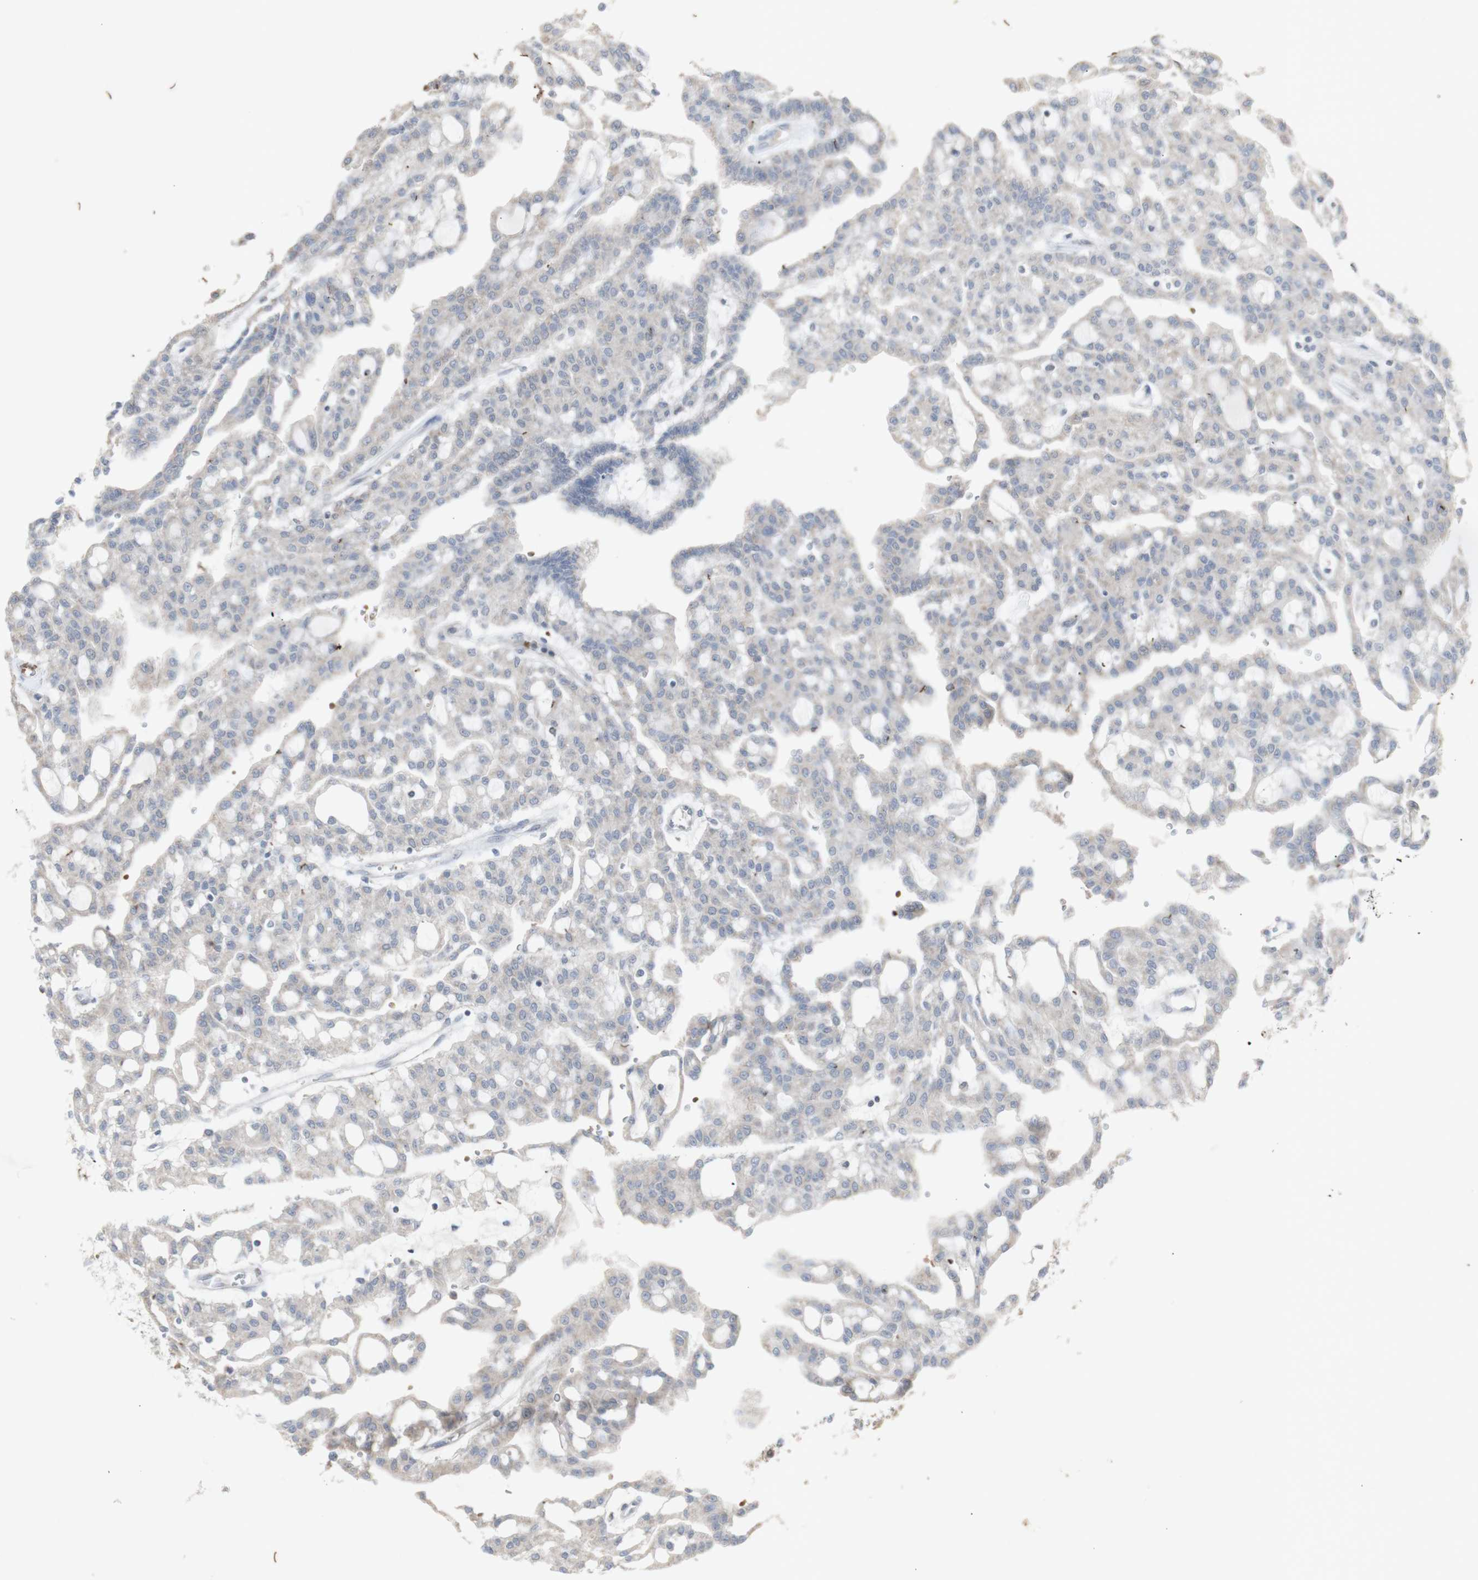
{"staining": {"intensity": "weak", "quantity": ">75%", "location": "cytoplasmic/membranous"}, "tissue": "renal cancer", "cell_type": "Tumor cells", "image_type": "cancer", "snomed": [{"axis": "morphology", "description": "Adenocarcinoma, NOS"}, {"axis": "topography", "description": "Kidney"}], "caption": "Immunohistochemistry (DAB (3,3'-diaminobenzidine)) staining of human renal cancer (adenocarcinoma) demonstrates weak cytoplasmic/membranous protein expression in approximately >75% of tumor cells. (DAB (3,3'-diaminobenzidine) IHC, brown staining for protein, blue staining for nuclei).", "gene": "INS", "patient": {"sex": "male", "age": 63}}